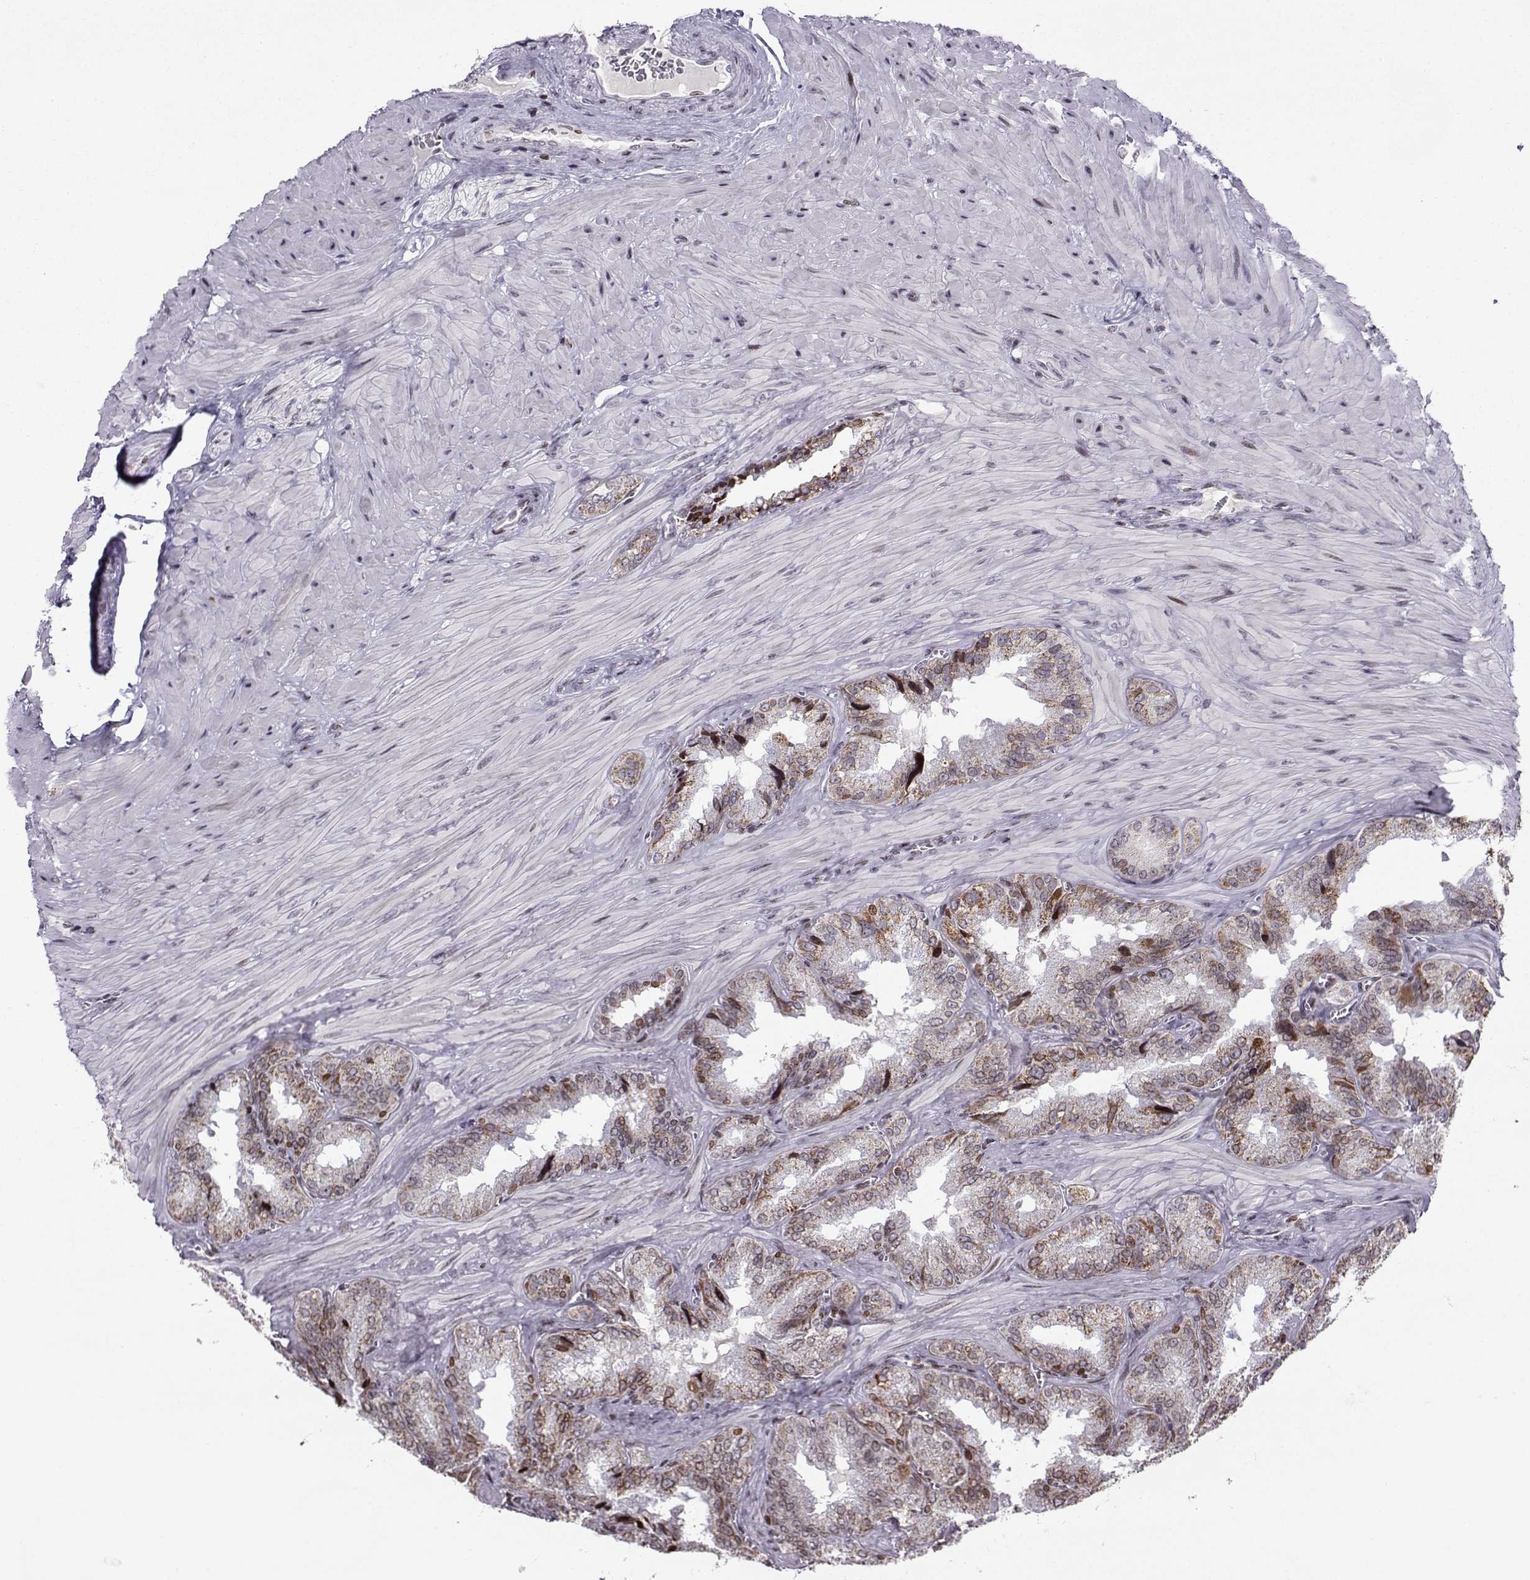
{"staining": {"intensity": "moderate", "quantity": "<25%", "location": "cytoplasmic/membranous,nuclear"}, "tissue": "seminal vesicle", "cell_type": "Glandular cells", "image_type": "normal", "snomed": [{"axis": "morphology", "description": "Normal tissue, NOS"}, {"axis": "topography", "description": "Seminal veicle"}], "caption": "Human seminal vesicle stained with a brown dye shows moderate cytoplasmic/membranous,nuclear positive expression in about <25% of glandular cells.", "gene": "ZNF19", "patient": {"sex": "male", "age": 37}}